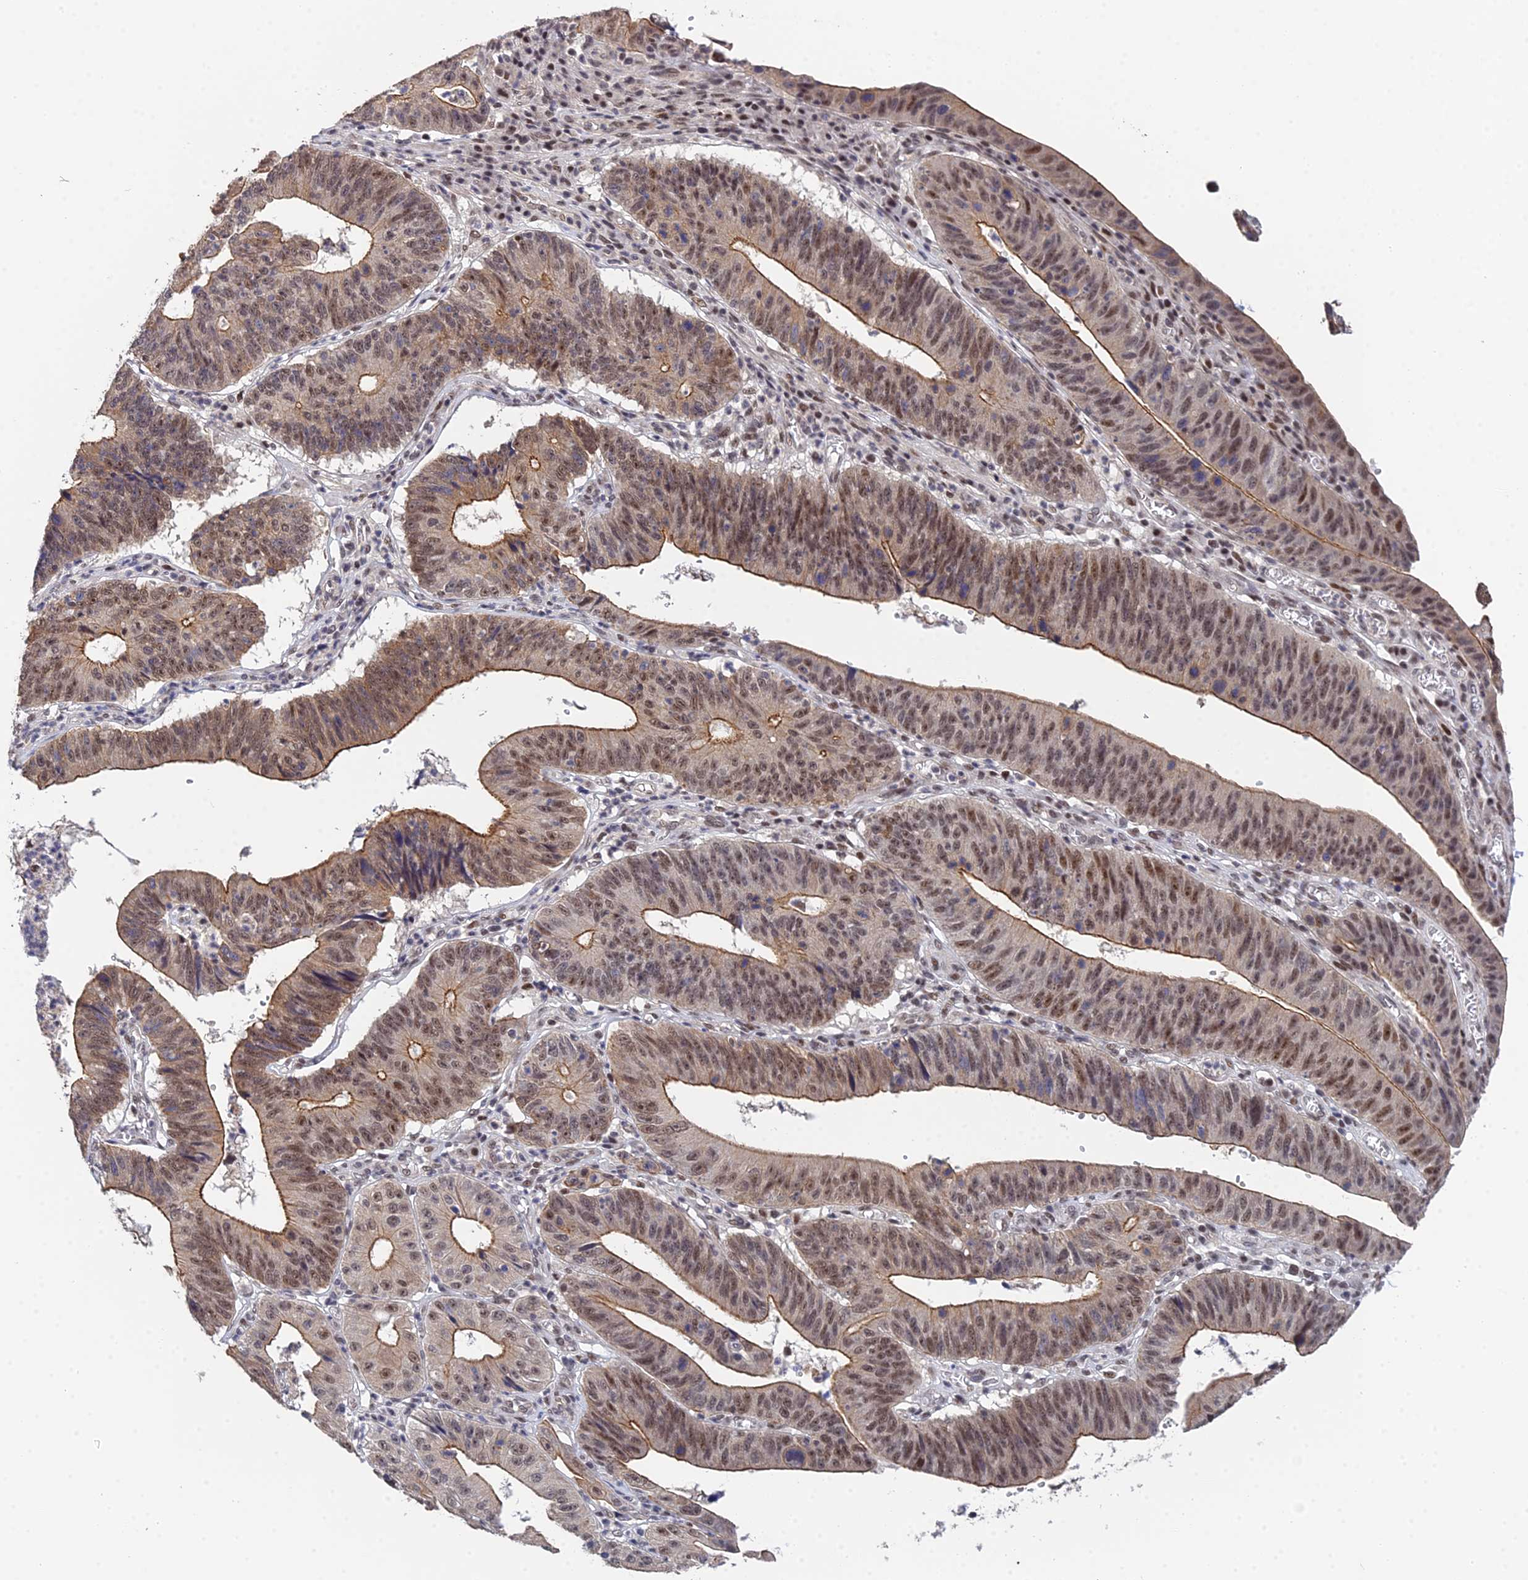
{"staining": {"intensity": "moderate", "quantity": ">75%", "location": "cytoplasmic/membranous,nuclear"}, "tissue": "stomach cancer", "cell_type": "Tumor cells", "image_type": "cancer", "snomed": [{"axis": "morphology", "description": "Adenocarcinoma, NOS"}, {"axis": "topography", "description": "Stomach"}], "caption": "Immunohistochemistry (IHC) of stomach cancer (adenocarcinoma) demonstrates medium levels of moderate cytoplasmic/membranous and nuclear expression in about >75% of tumor cells. (DAB (3,3'-diaminobenzidine) IHC with brightfield microscopy, high magnification).", "gene": "ERCC5", "patient": {"sex": "male", "age": 59}}